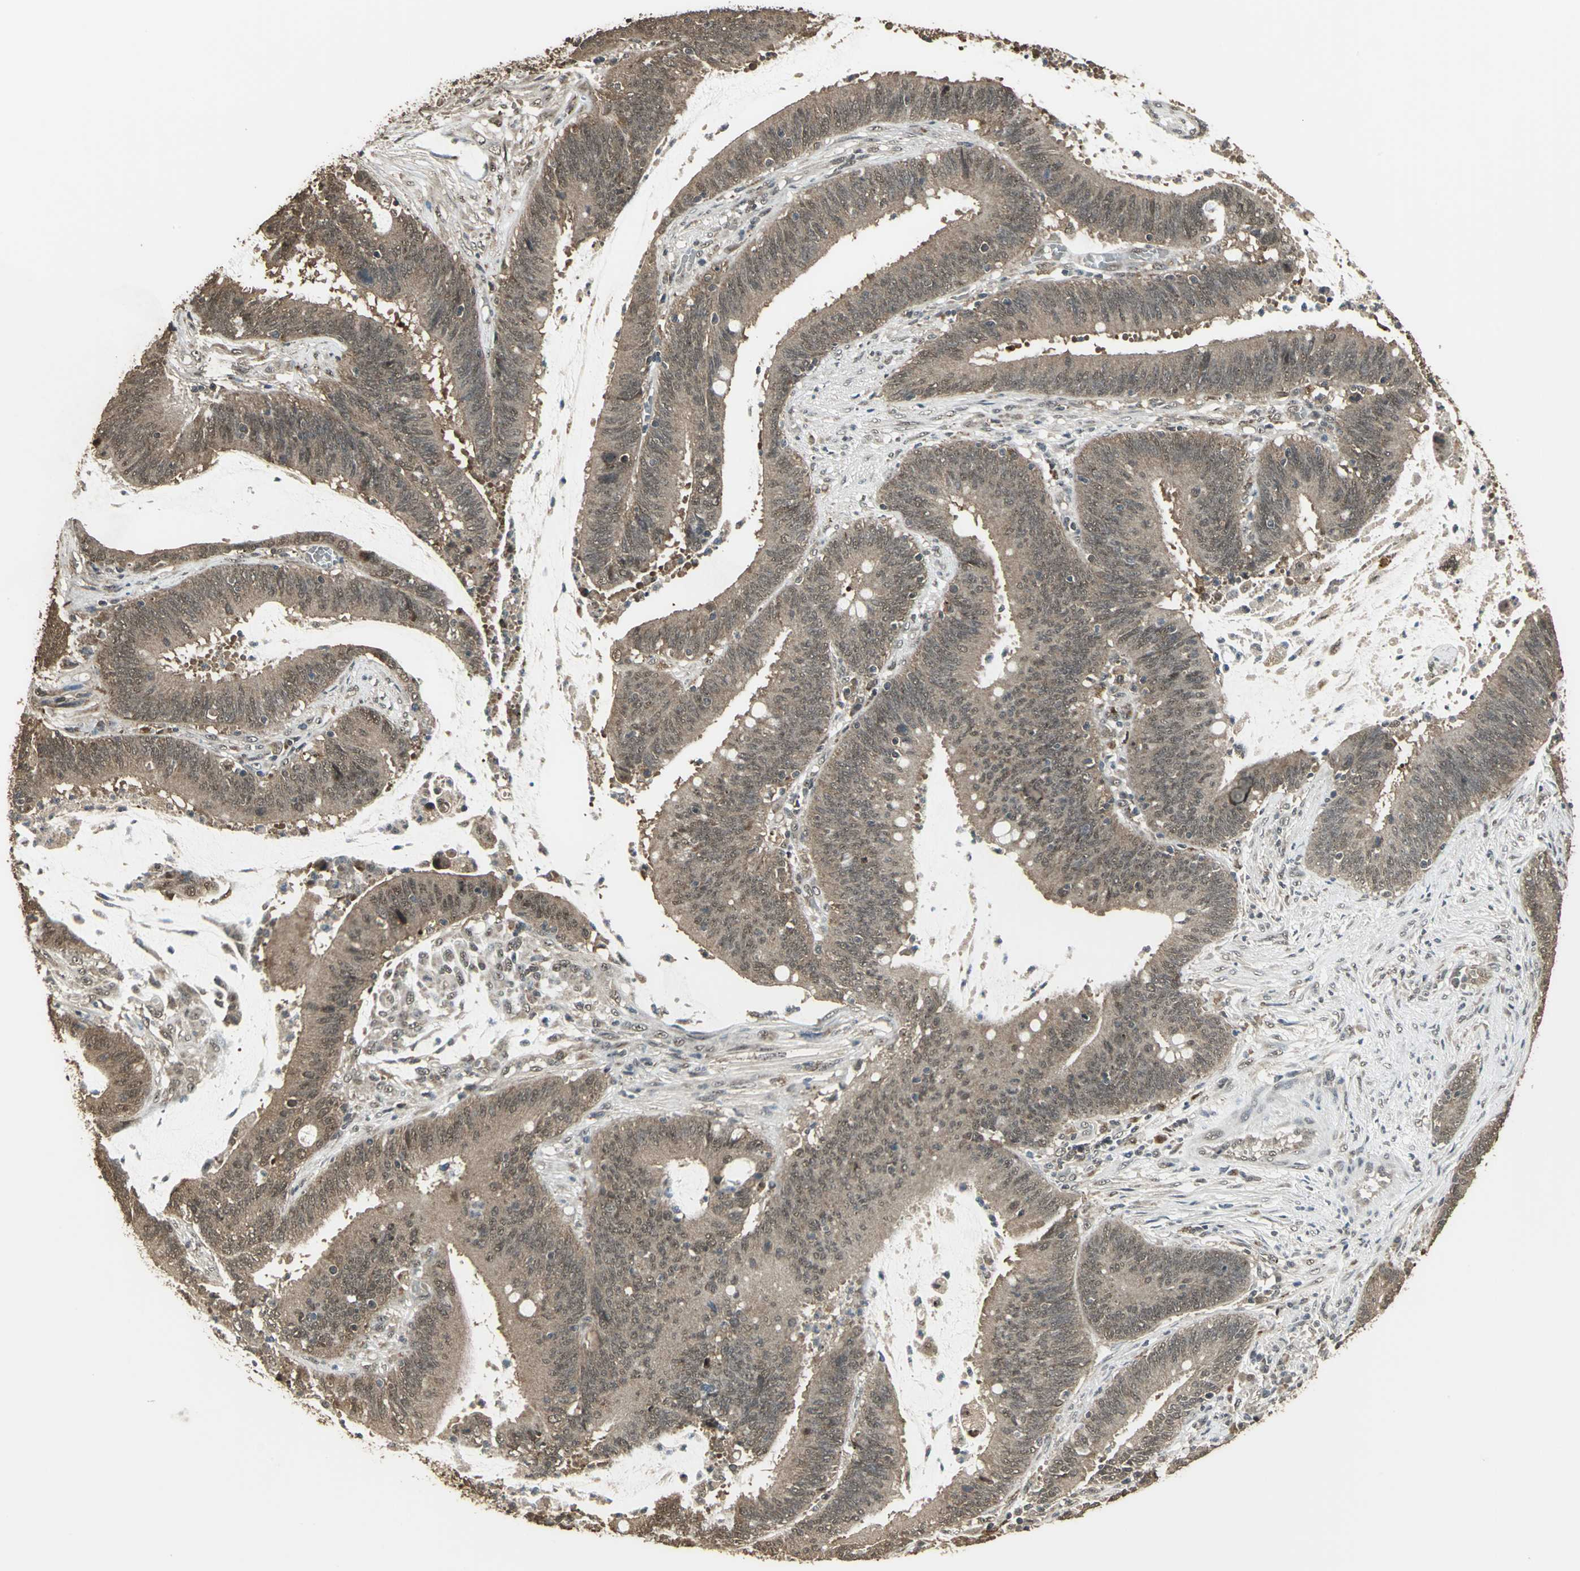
{"staining": {"intensity": "strong", "quantity": ">75%", "location": "cytoplasmic/membranous"}, "tissue": "colorectal cancer", "cell_type": "Tumor cells", "image_type": "cancer", "snomed": [{"axis": "morphology", "description": "Adenocarcinoma, NOS"}, {"axis": "topography", "description": "Rectum"}], "caption": "Colorectal cancer stained for a protein displays strong cytoplasmic/membranous positivity in tumor cells.", "gene": "UCHL5", "patient": {"sex": "female", "age": 82}}